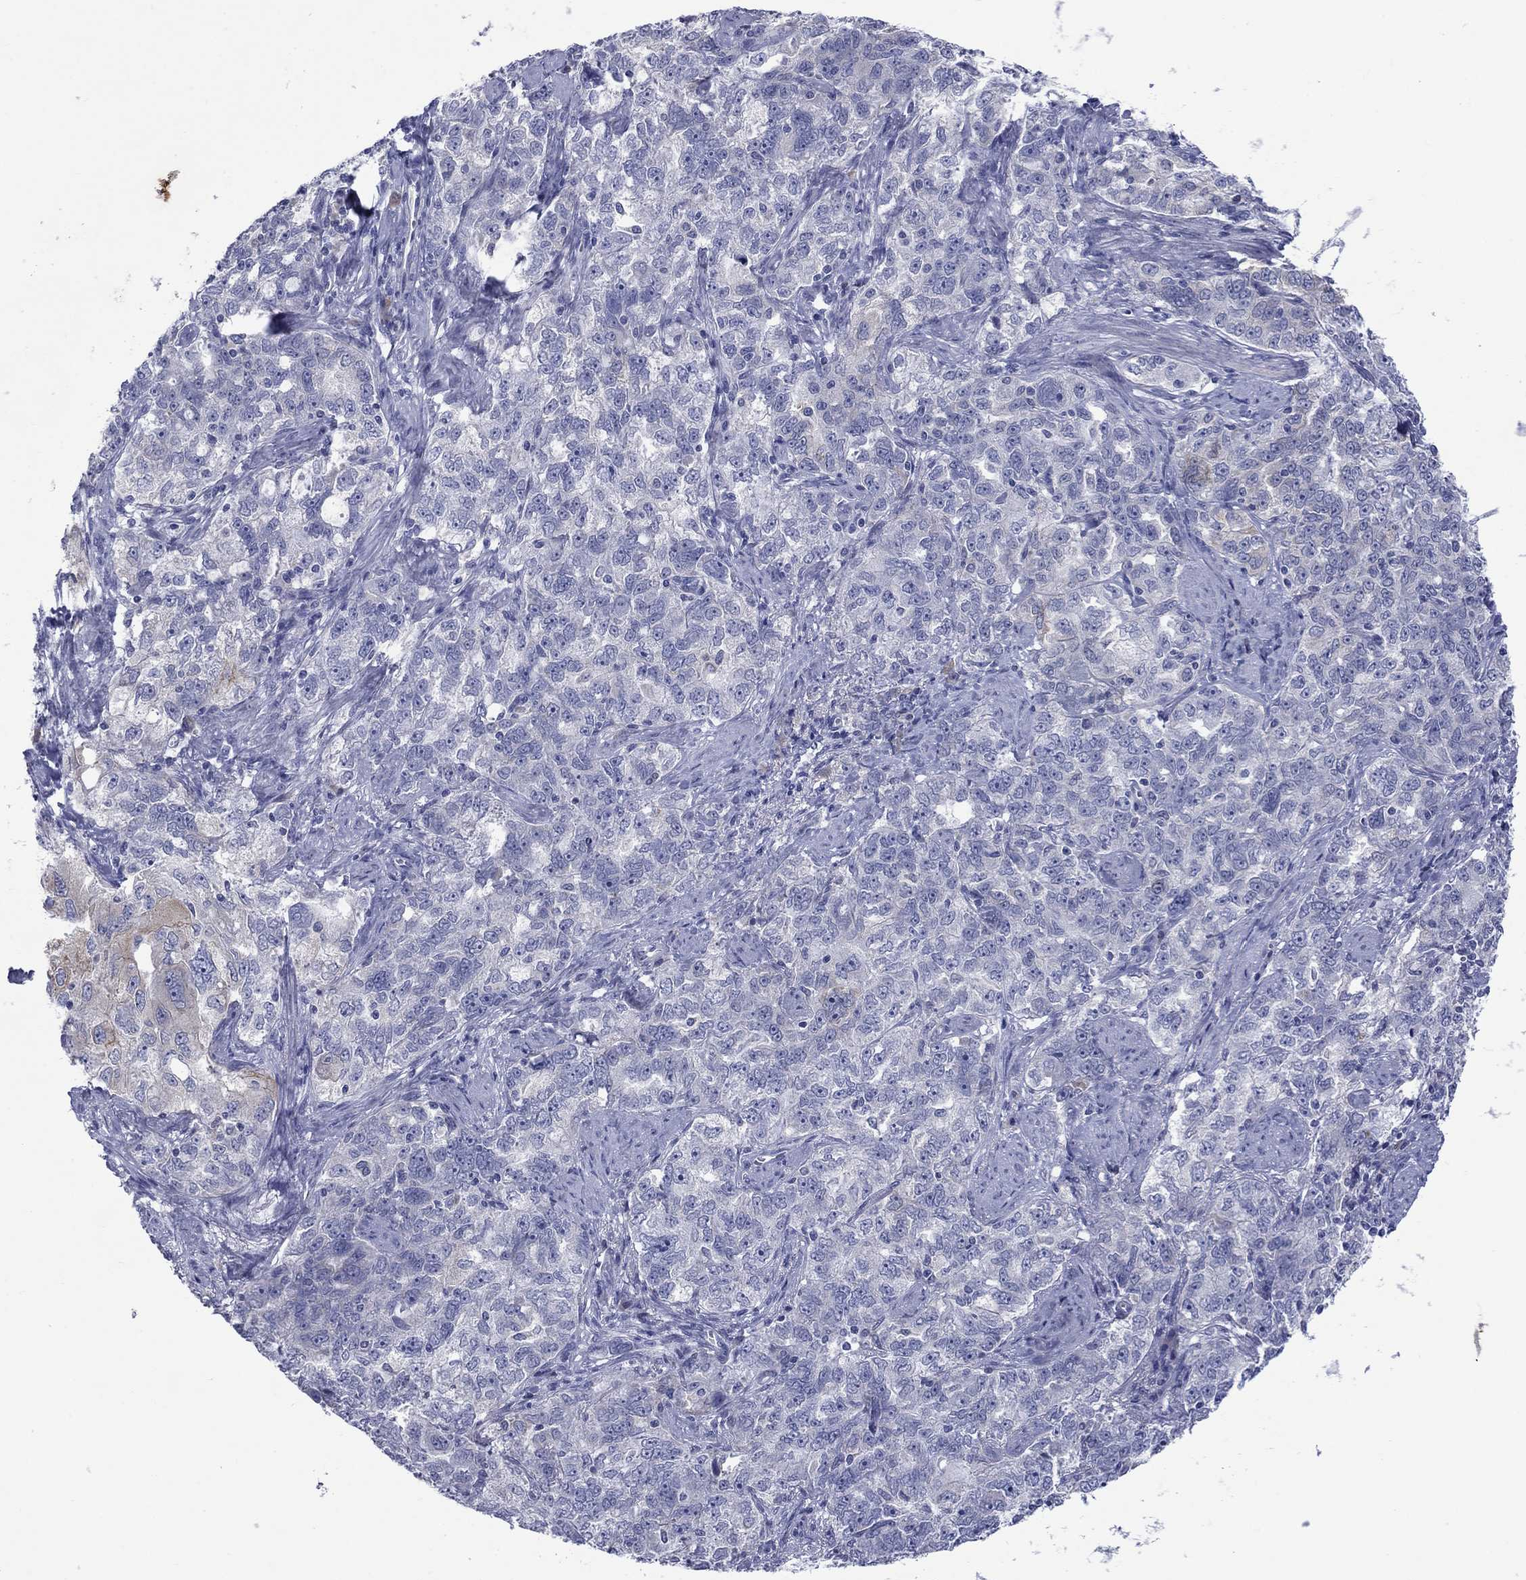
{"staining": {"intensity": "negative", "quantity": "none", "location": "none"}, "tissue": "ovarian cancer", "cell_type": "Tumor cells", "image_type": "cancer", "snomed": [{"axis": "morphology", "description": "Cystadenocarcinoma, serous, NOS"}, {"axis": "topography", "description": "Ovary"}], "caption": "This histopathology image is of ovarian cancer (serous cystadenocarcinoma) stained with IHC to label a protein in brown with the nuclei are counter-stained blue. There is no staining in tumor cells.", "gene": "TMPRSS11A", "patient": {"sex": "female", "age": 51}}